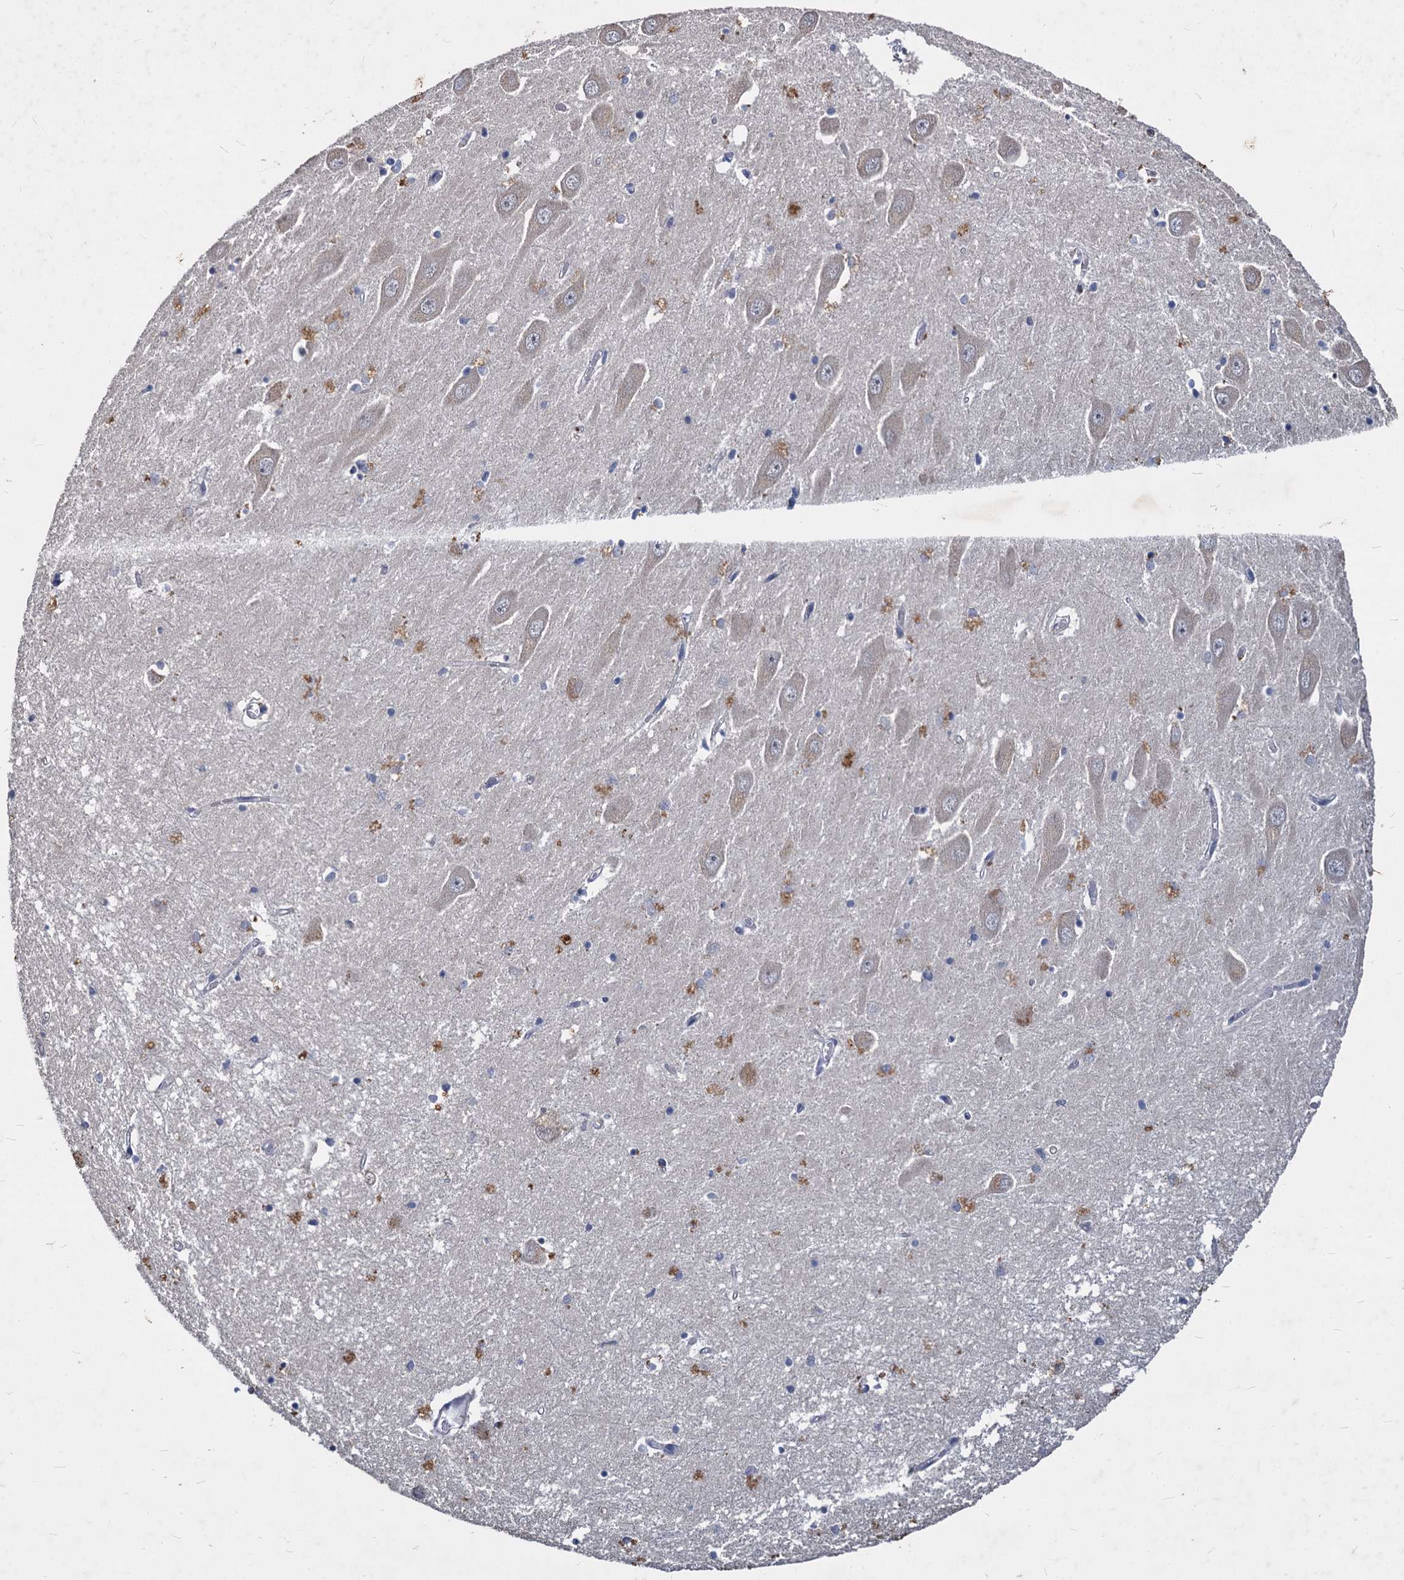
{"staining": {"intensity": "weak", "quantity": "<25%", "location": "cytoplasmic/membranous"}, "tissue": "hippocampus", "cell_type": "Glial cells", "image_type": "normal", "snomed": [{"axis": "morphology", "description": "Normal tissue, NOS"}, {"axis": "topography", "description": "Hippocampus"}], "caption": "Immunohistochemical staining of benign human hippocampus reveals no significant staining in glial cells. (Brightfield microscopy of DAB immunohistochemistry (IHC) at high magnification).", "gene": "CCDC184", "patient": {"sex": "male", "age": 70}}